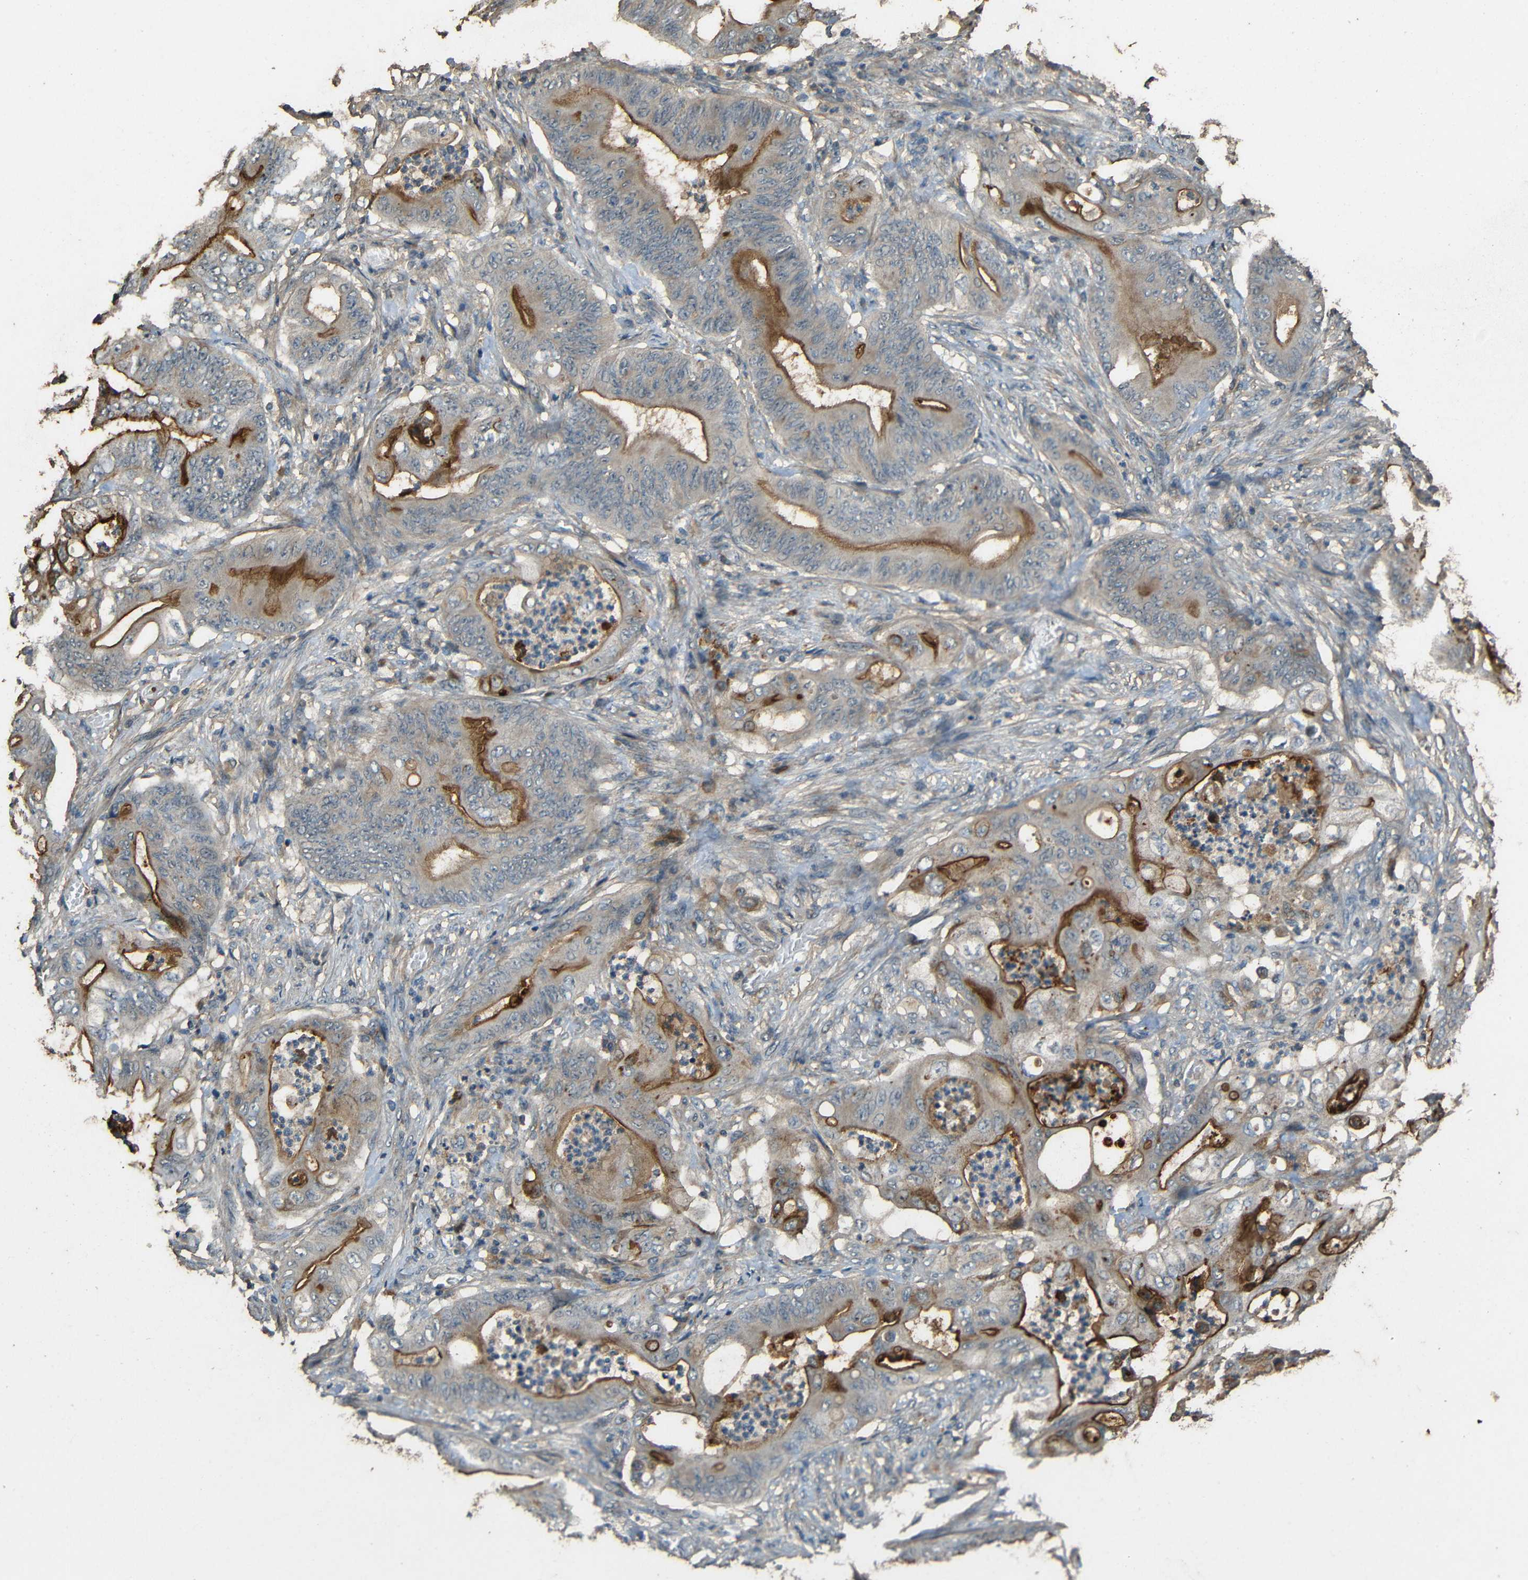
{"staining": {"intensity": "moderate", "quantity": ">75%", "location": "cytoplasmic/membranous"}, "tissue": "stomach cancer", "cell_type": "Tumor cells", "image_type": "cancer", "snomed": [{"axis": "morphology", "description": "Adenocarcinoma, NOS"}, {"axis": "topography", "description": "Stomach"}], "caption": "Immunohistochemical staining of human stomach cancer (adenocarcinoma) displays moderate cytoplasmic/membranous protein positivity in approximately >75% of tumor cells.", "gene": "PDE5A", "patient": {"sex": "female", "age": 73}}